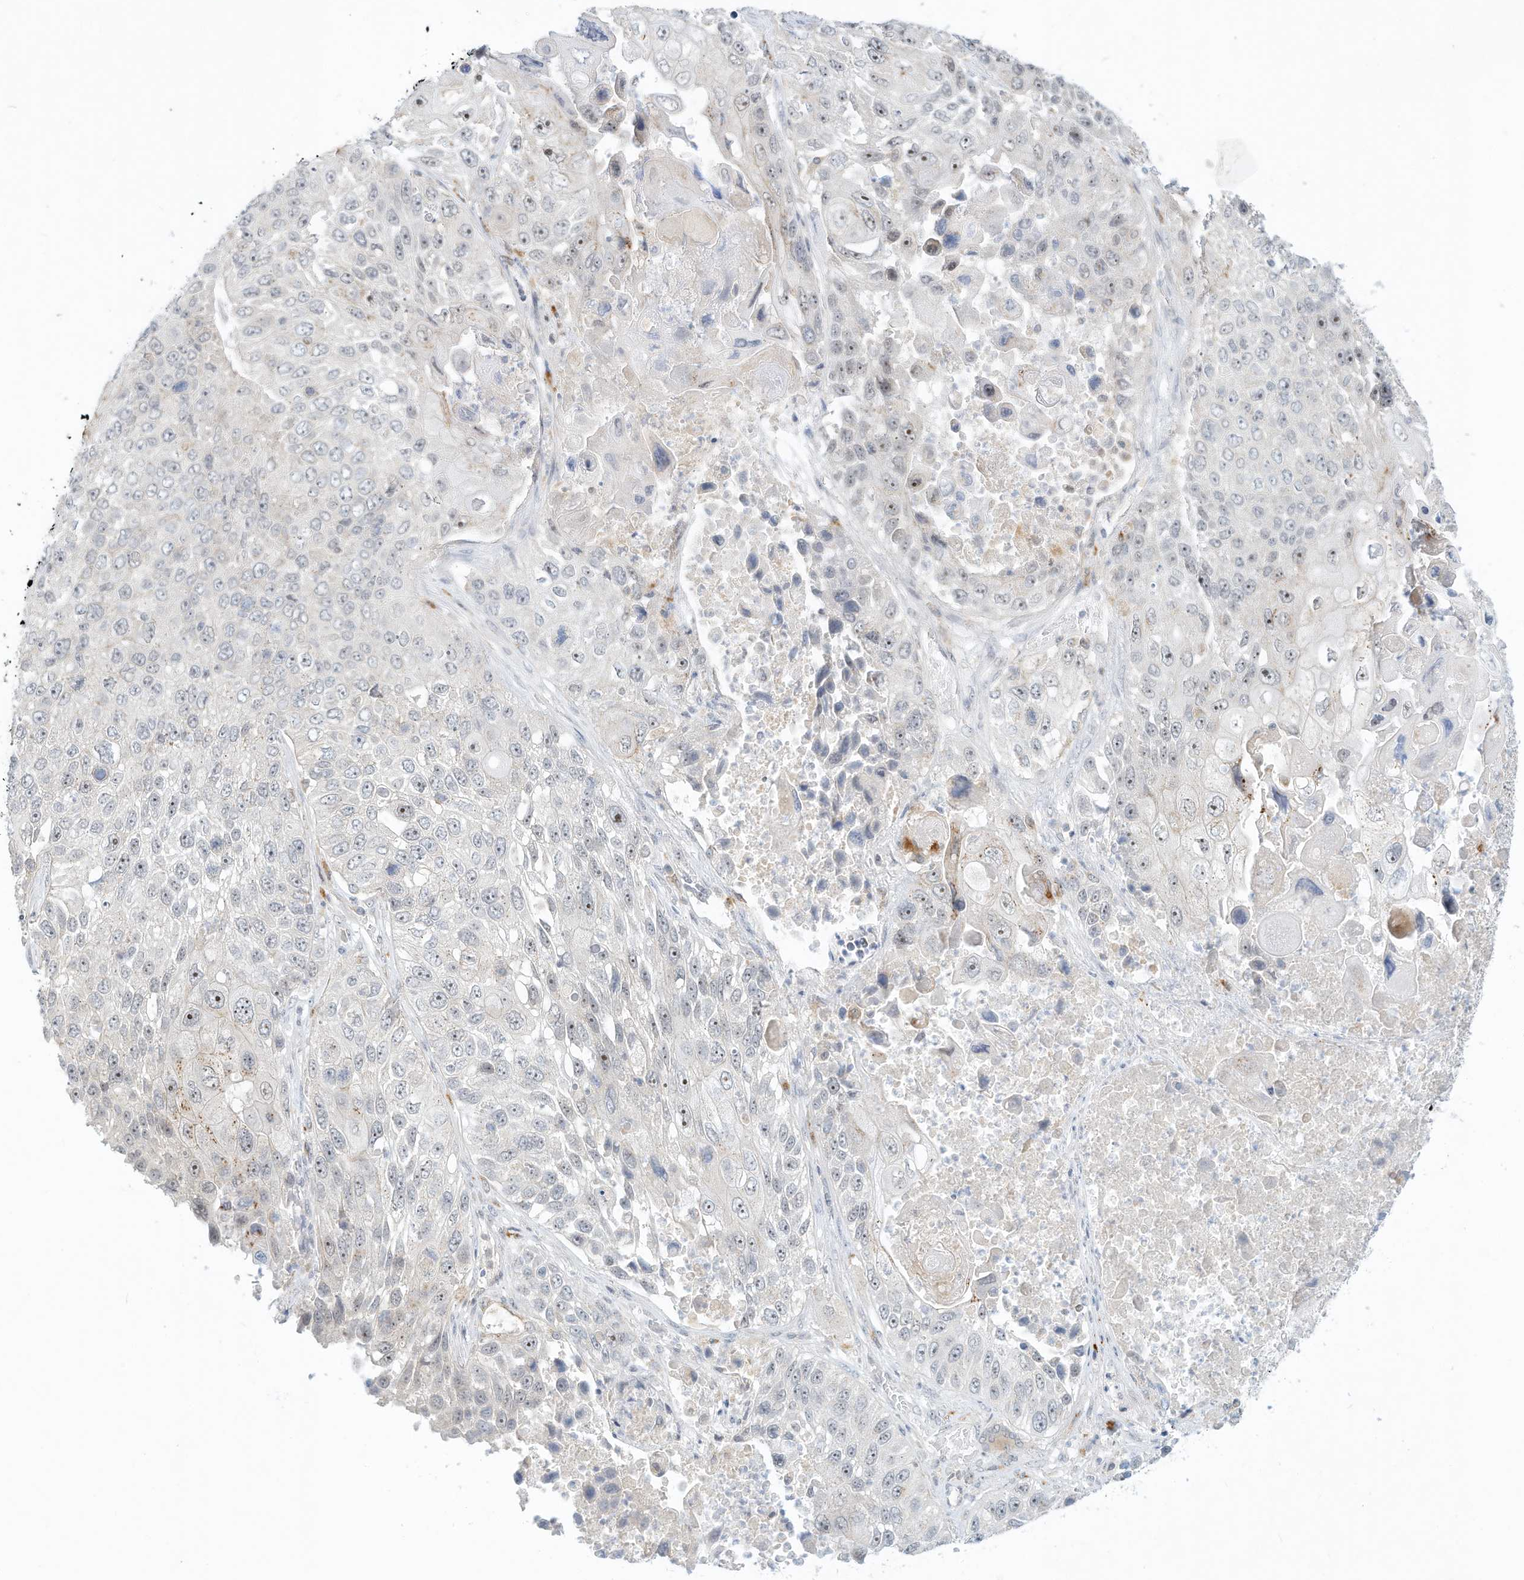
{"staining": {"intensity": "moderate", "quantity": "<25%", "location": "nuclear"}, "tissue": "lung cancer", "cell_type": "Tumor cells", "image_type": "cancer", "snomed": [{"axis": "morphology", "description": "Squamous cell carcinoma, NOS"}, {"axis": "topography", "description": "Lung"}], "caption": "Moderate nuclear protein staining is appreciated in about <25% of tumor cells in lung squamous cell carcinoma.", "gene": "PAK6", "patient": {"sex": "male", "age": 61}}